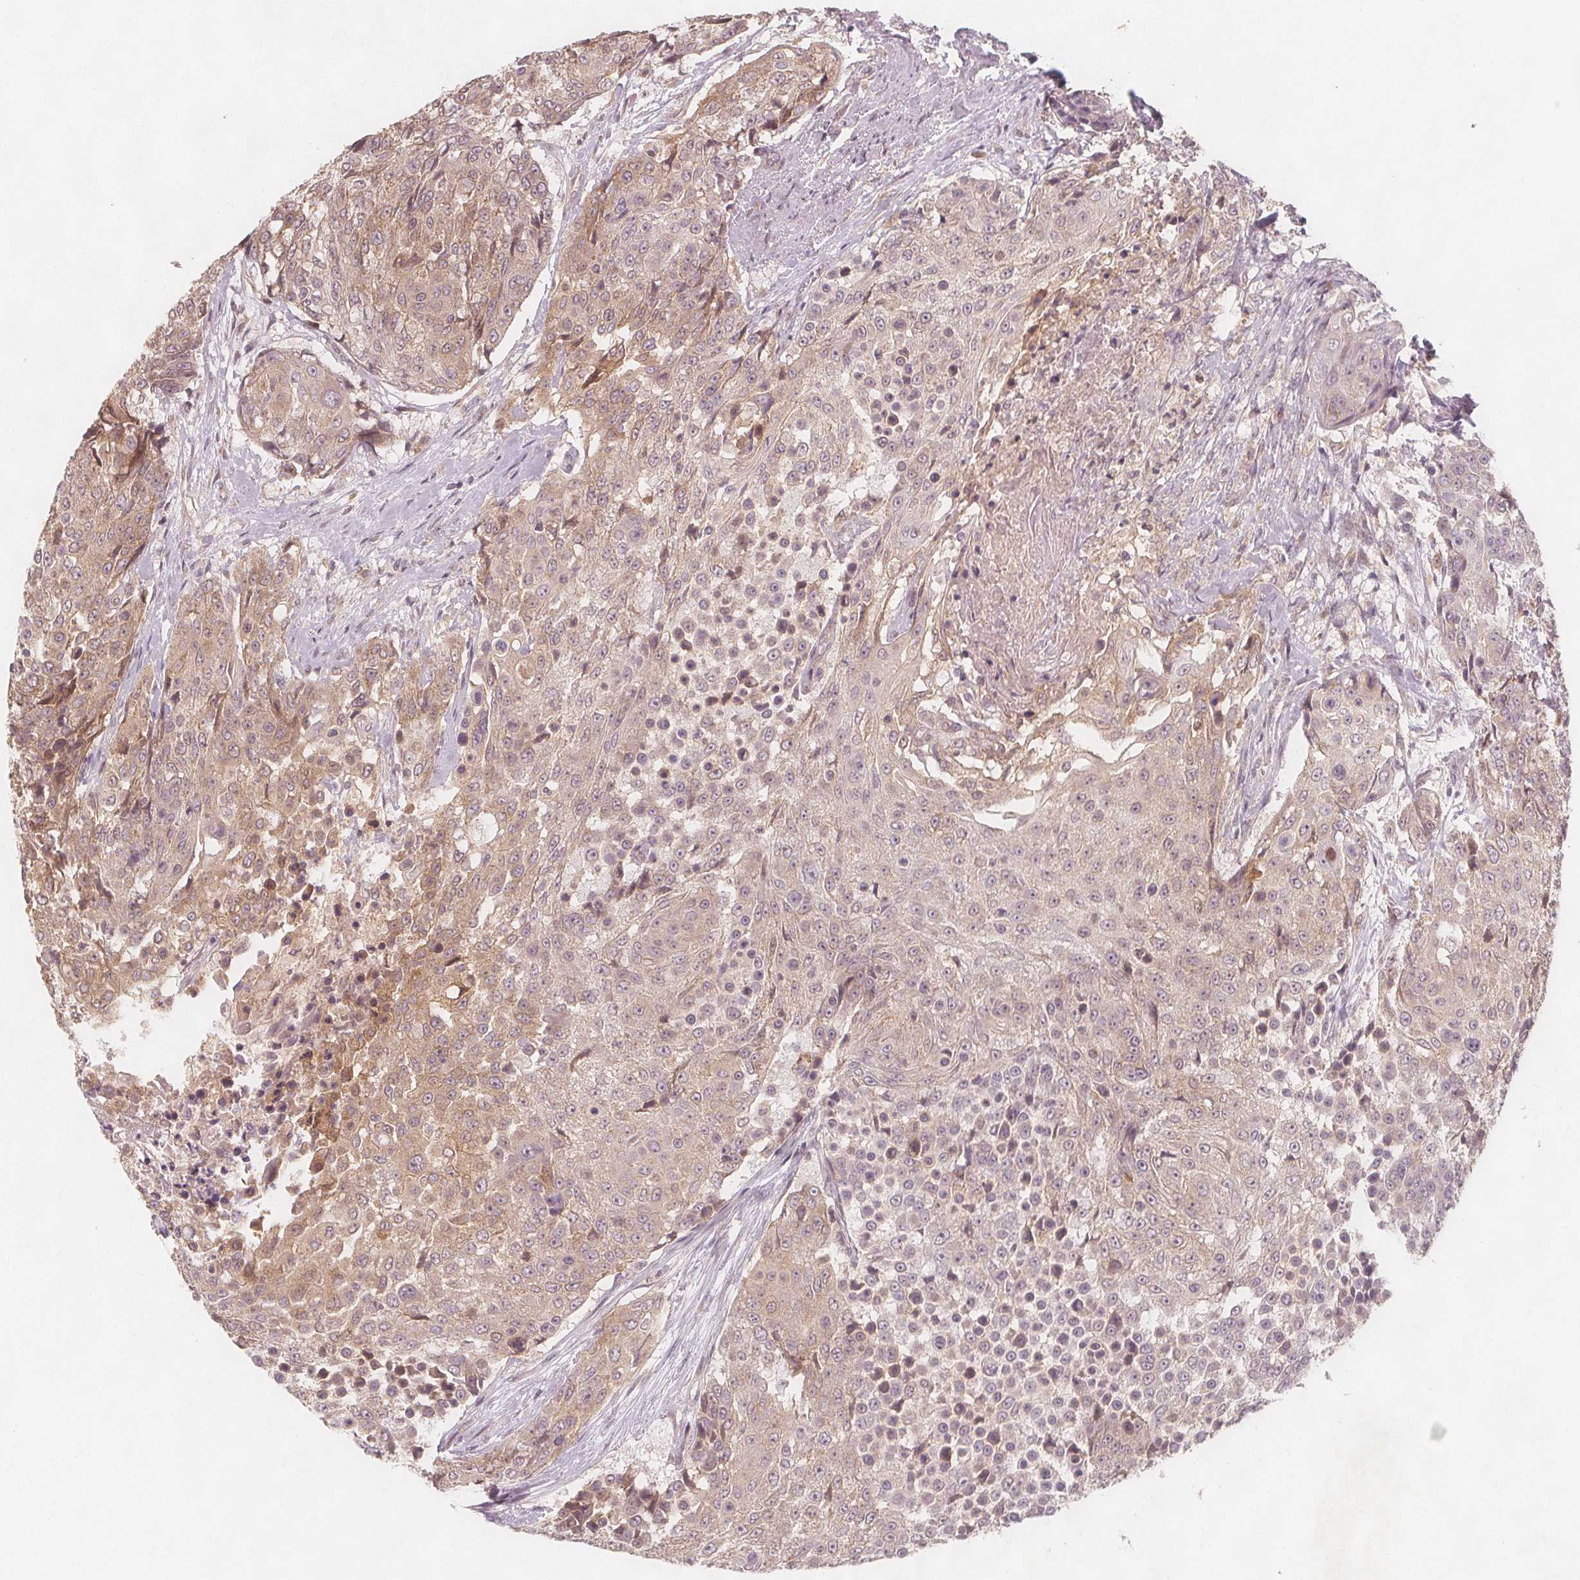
{"staining": {"intensity": "weak", "quantity": ">75%", "location": "cytoplasmic/membranous"}, "tissue": "urothelial cancer", "cell_type": "Tumor cells", "image_type": "cancer", "snomed": [{"axis": "morphology", "description": "Urothelial carcinoma, High grade"}, {"axis": "topography", "description": "Urinary bladder"}], "caption": "High-grade urothelial carcinoma stained with immunohistochemistry demonstrates weak cytoplasmic/membranous expression in approximately >75% of tumor cells. The protein is shown in brown color, while the nuclei are stained blue.", "gene": "NCSTN", "patient": {"sex": "female", "age": 63}}